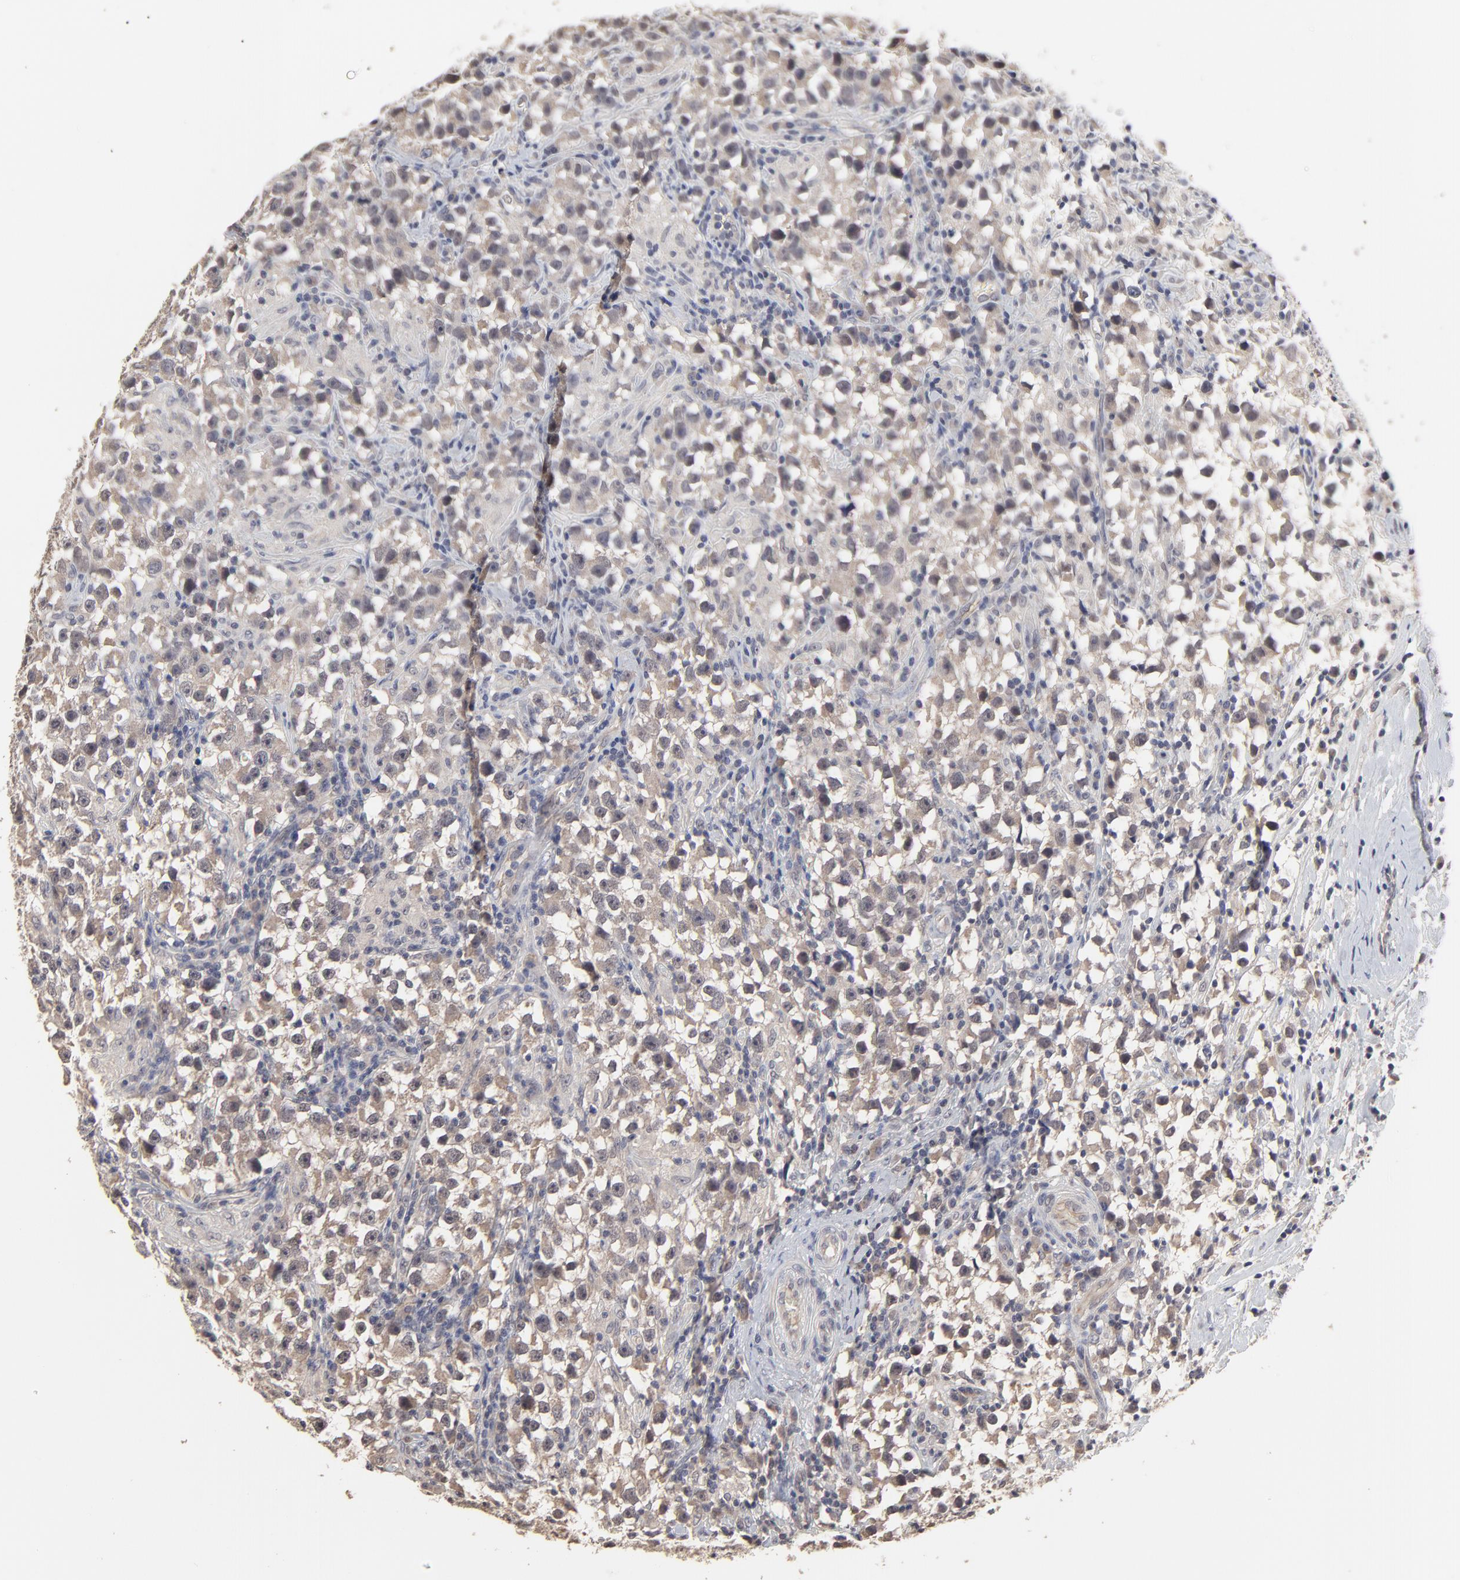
{"staining": {"intensity": "weak", "quantity": "25%-75%", "location": "cytoplasmic/membranous"}, "tissue": "testis cancer", "cell_type": "Tumor cells", "image_type": "cancer", "snomed": [{"axis": "morphology", "description": "Seminoma, NOS"}, {"axis": "topography", "description": "Testis"}], "caption": "Testis cancer (seminoma) tissue shows weak cytoplasmic/membranous staining in approximately 25%-75% of tumor cells, visualized by immunohistochemistry.", "gene": "FAM199X", "patient": {"sex": "male", "age": 33}}